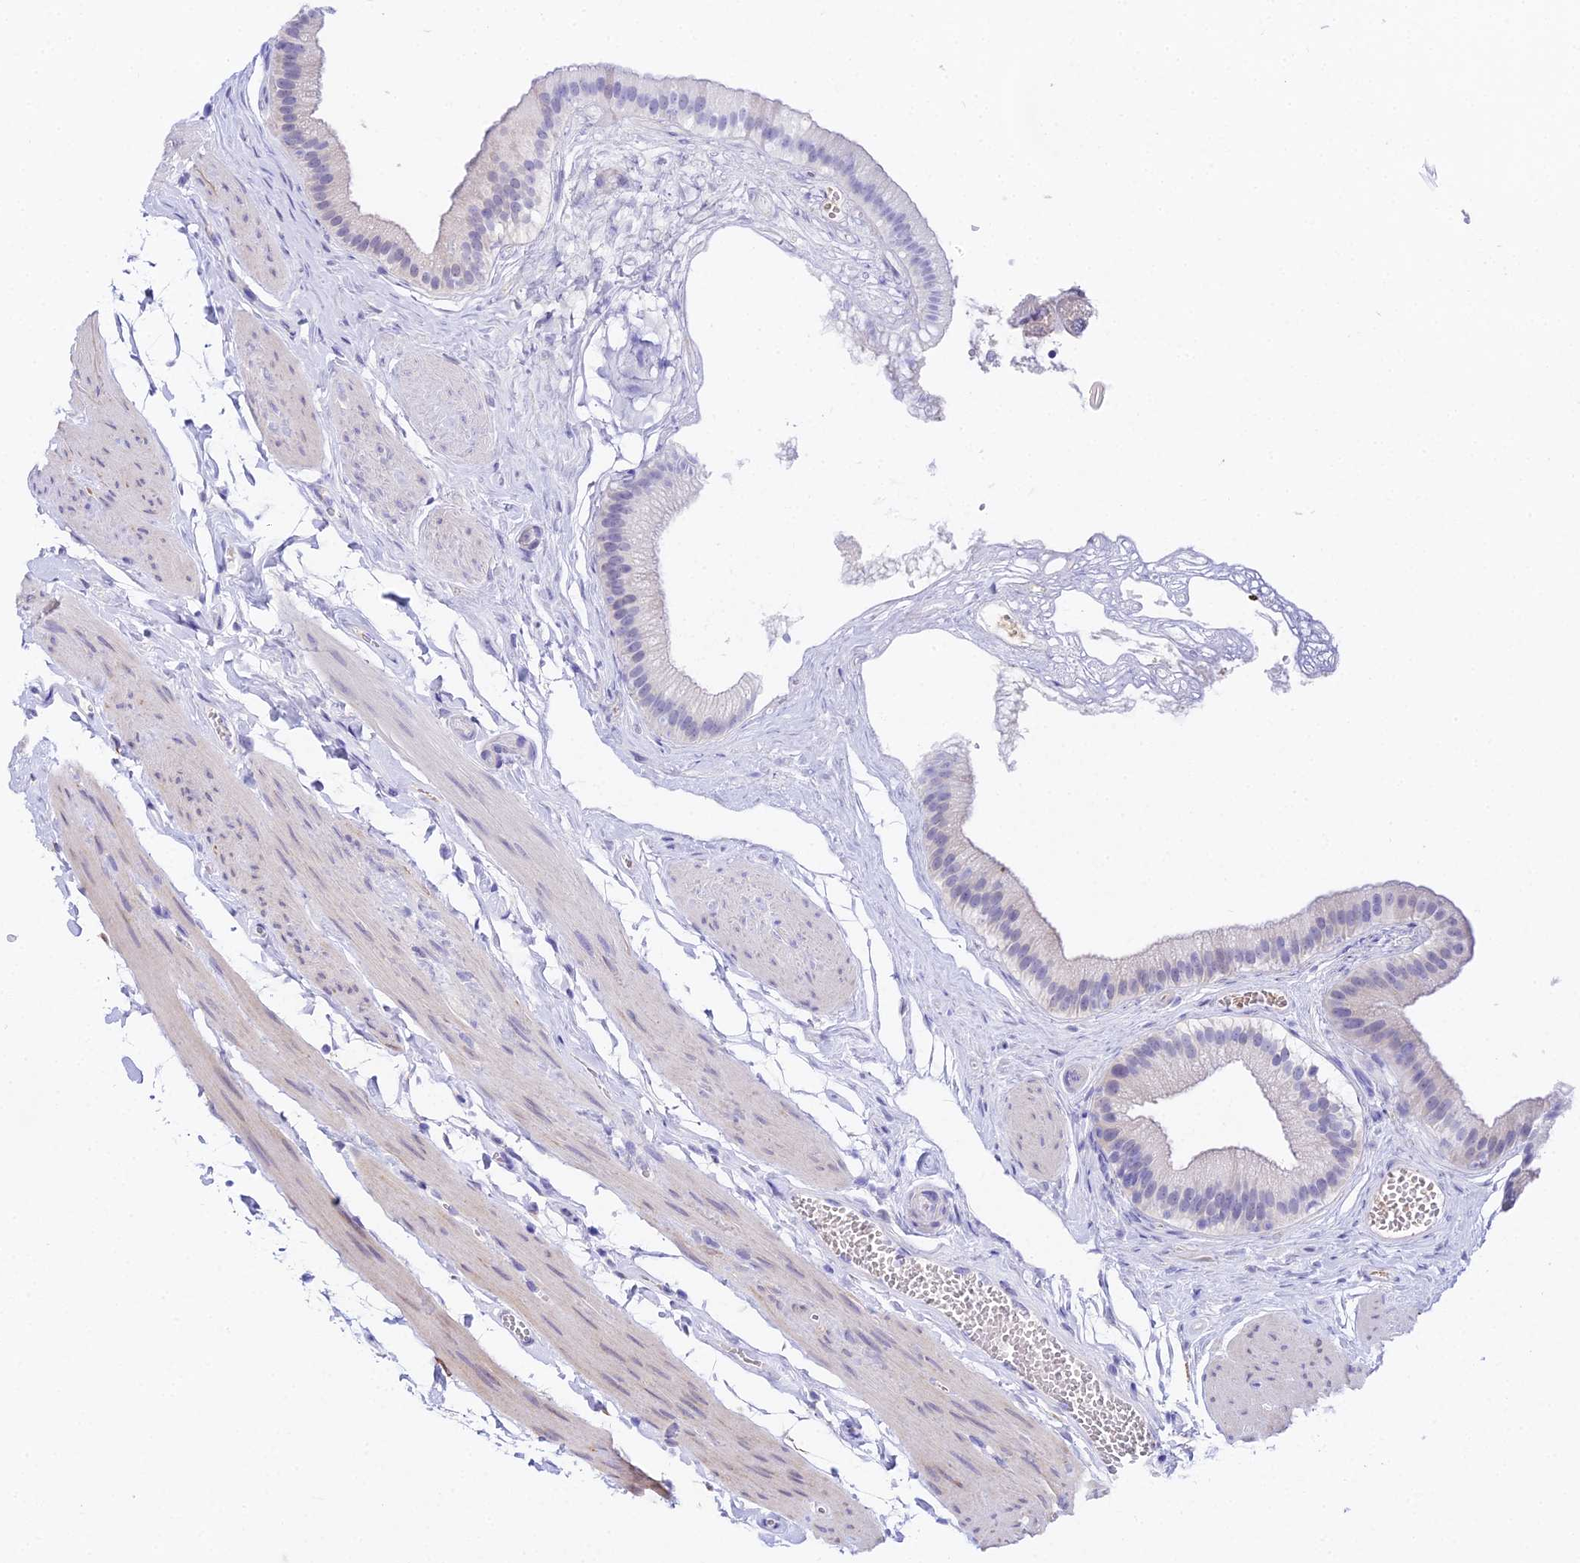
{"staining": {"intensity": "negative", "quantity": "none", "location": "none"}, "tissue": "gallbladder", "cell_type": "Glandular cells", "image_type": "normal", "snomed": [{"axis": "morphology", "description": "Normal tissue, NOS"}, {"axis": "topography", "description": "Gallbladder"}], "caption": "This is an IHC histopathology image of unremarkable gallbladder. There is no expression in glandular cells.", "gene": "MXRA7", "patient": {"sex": "female", "age": 54}}